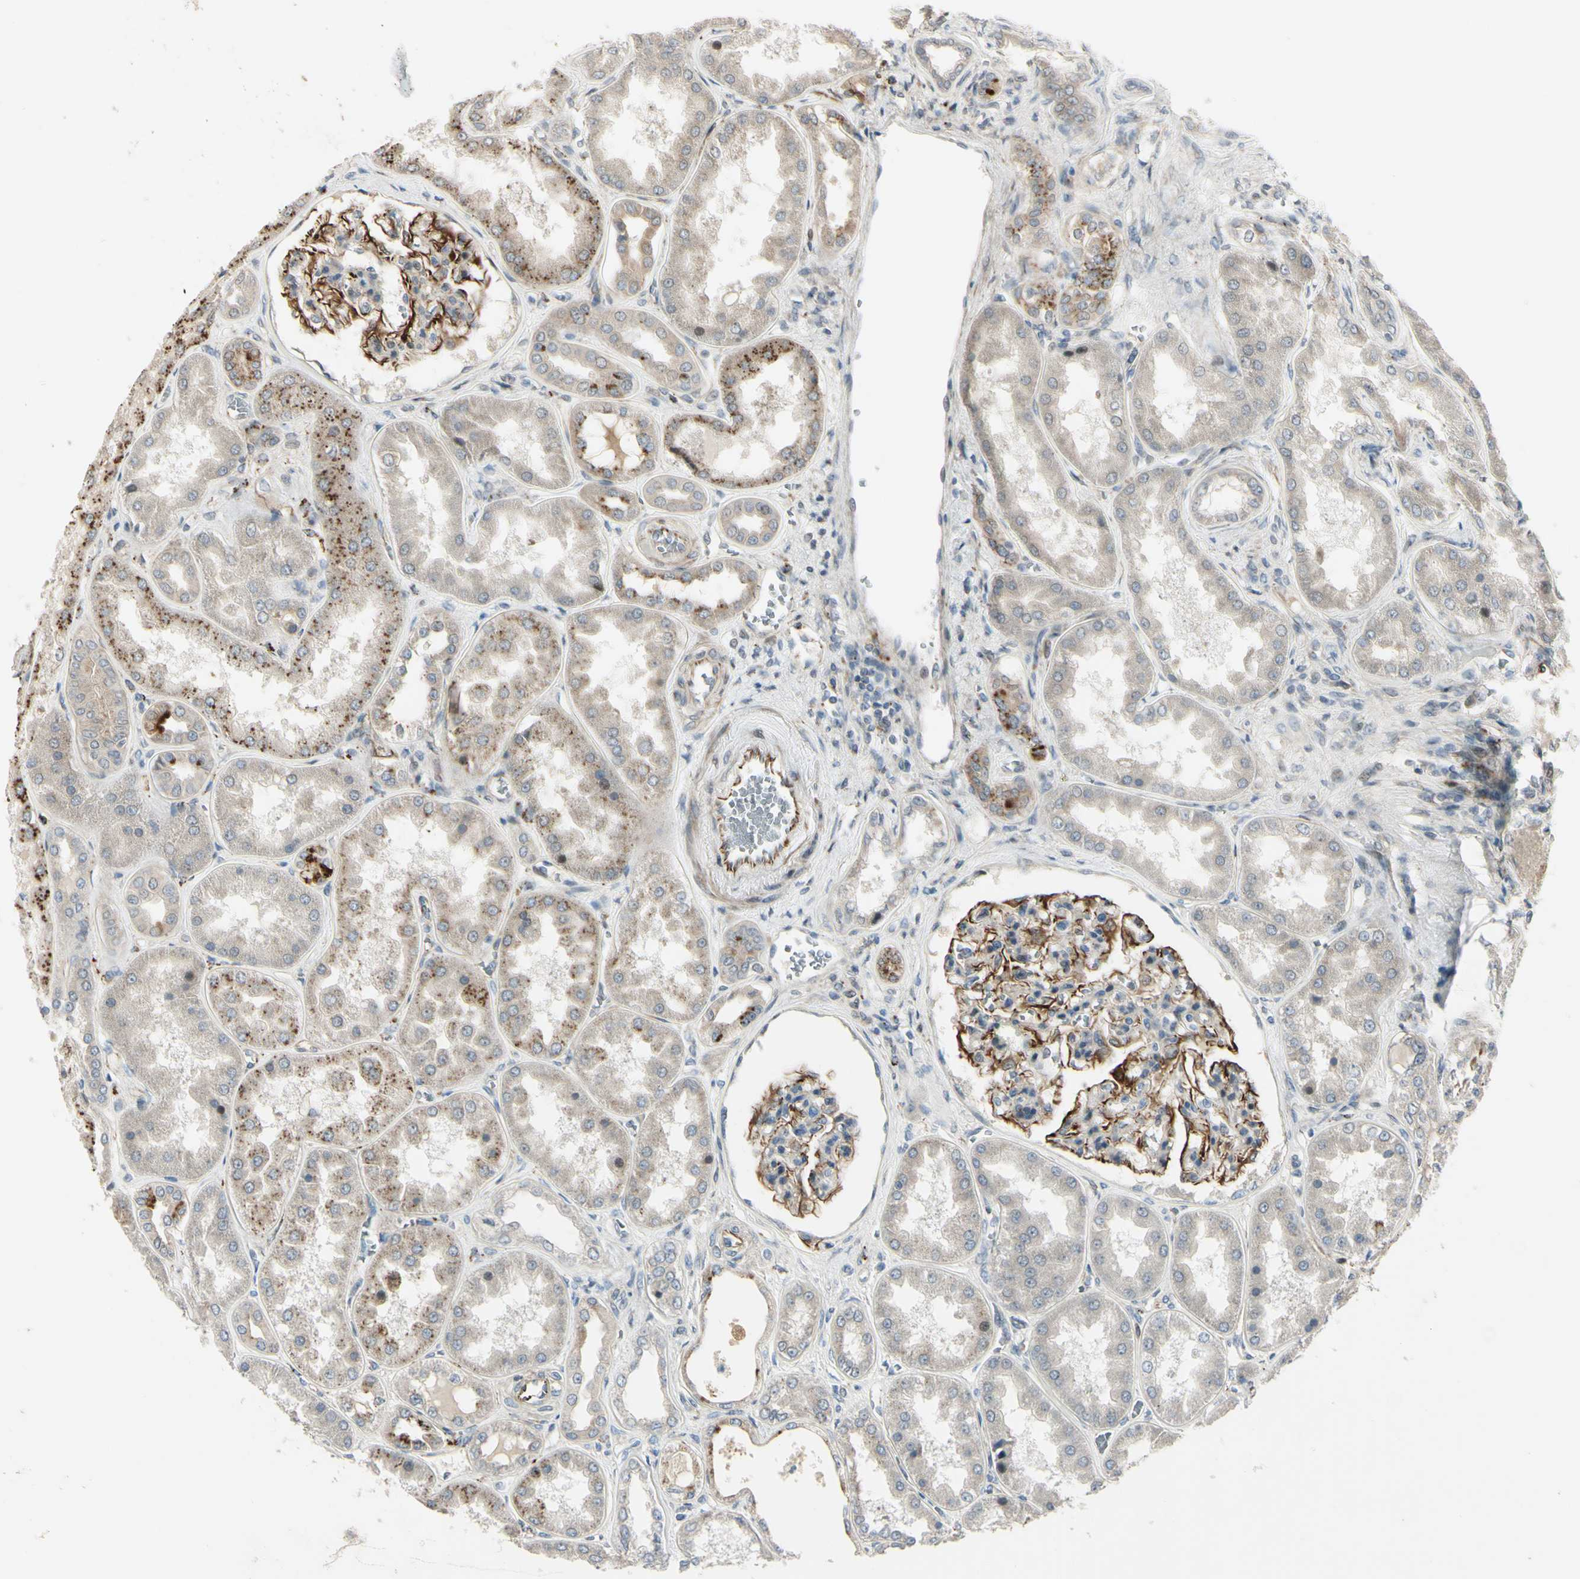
{"staining": {"intensity": "strong", "quantity": "<25%", "location": "cytoplasmic/membranous"}, "tissue": "kidney", "cell_type": "Cells in glomeruli", "image_type": "normal", "snomed": [{"axis": "morphology", "description": "Normal tissue, NOS"}, {"axis": "topography", "description": "Kidney"}], "caption": "A histopathology image of kidney stained for a protein reveals strong cytoplasmic/membranous brown staining in cells in glomeruli.", "gene": "NDFIP1", "patient": {"sex": "female", "age": 56}}